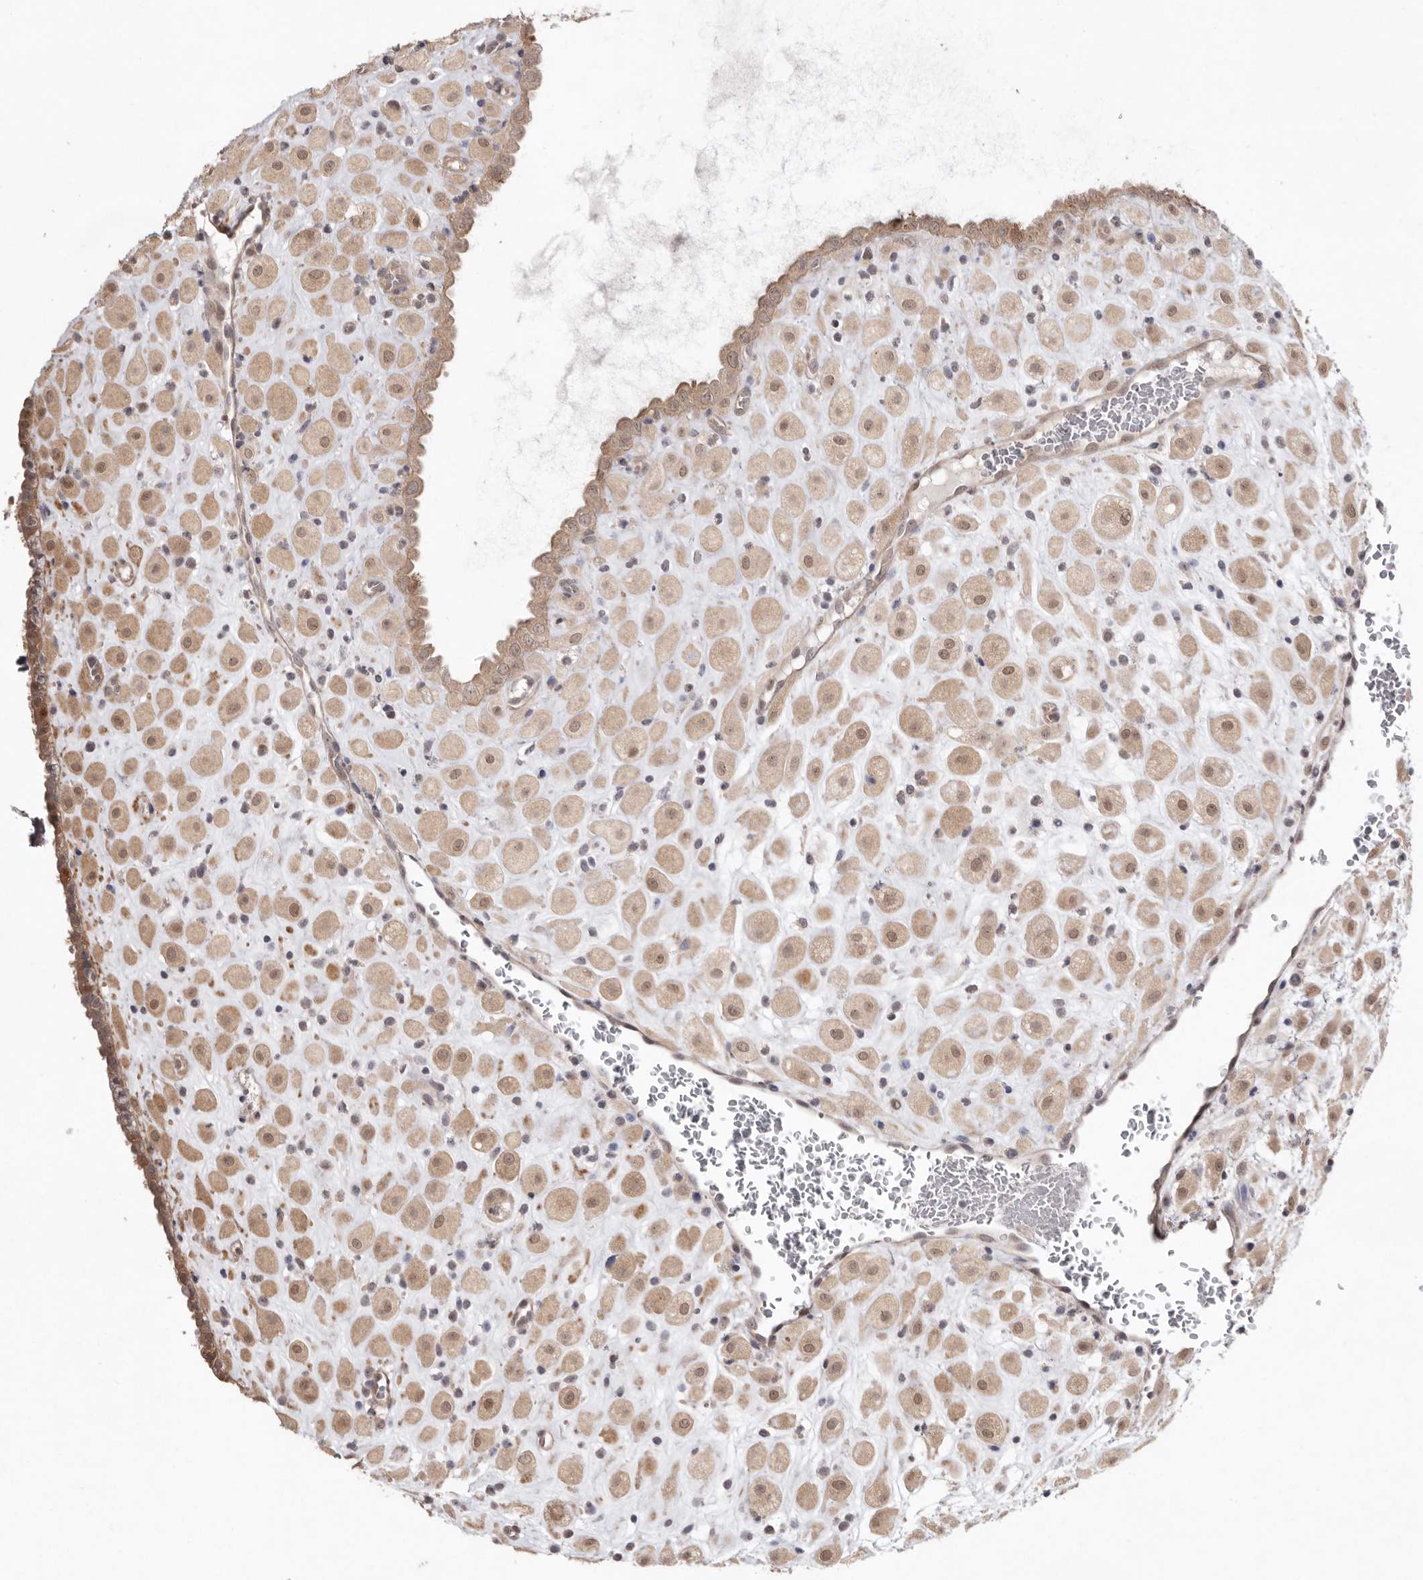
{"staining": {"intensity": "moderate", "quantity": ">75%", "location": "cytoplasmic/membranous,nuclear"}, "tissue": "placenta", "cell_type": "Decidual cells", "image_type": "normal", "snomed": [{"axis": "morphology", "description": "Normal tissue, NOS"}, {"axis": "topography", "description": "Placenta"}], "caption": "Brown immunohistochemical staining in unremarkable human placenta reveals moderate cytoplasmic/membranous,nuclear staining in about >75% of decidual cells.", "gene": "NSUN4", "patient": {"sex": "female", "age": 35}}